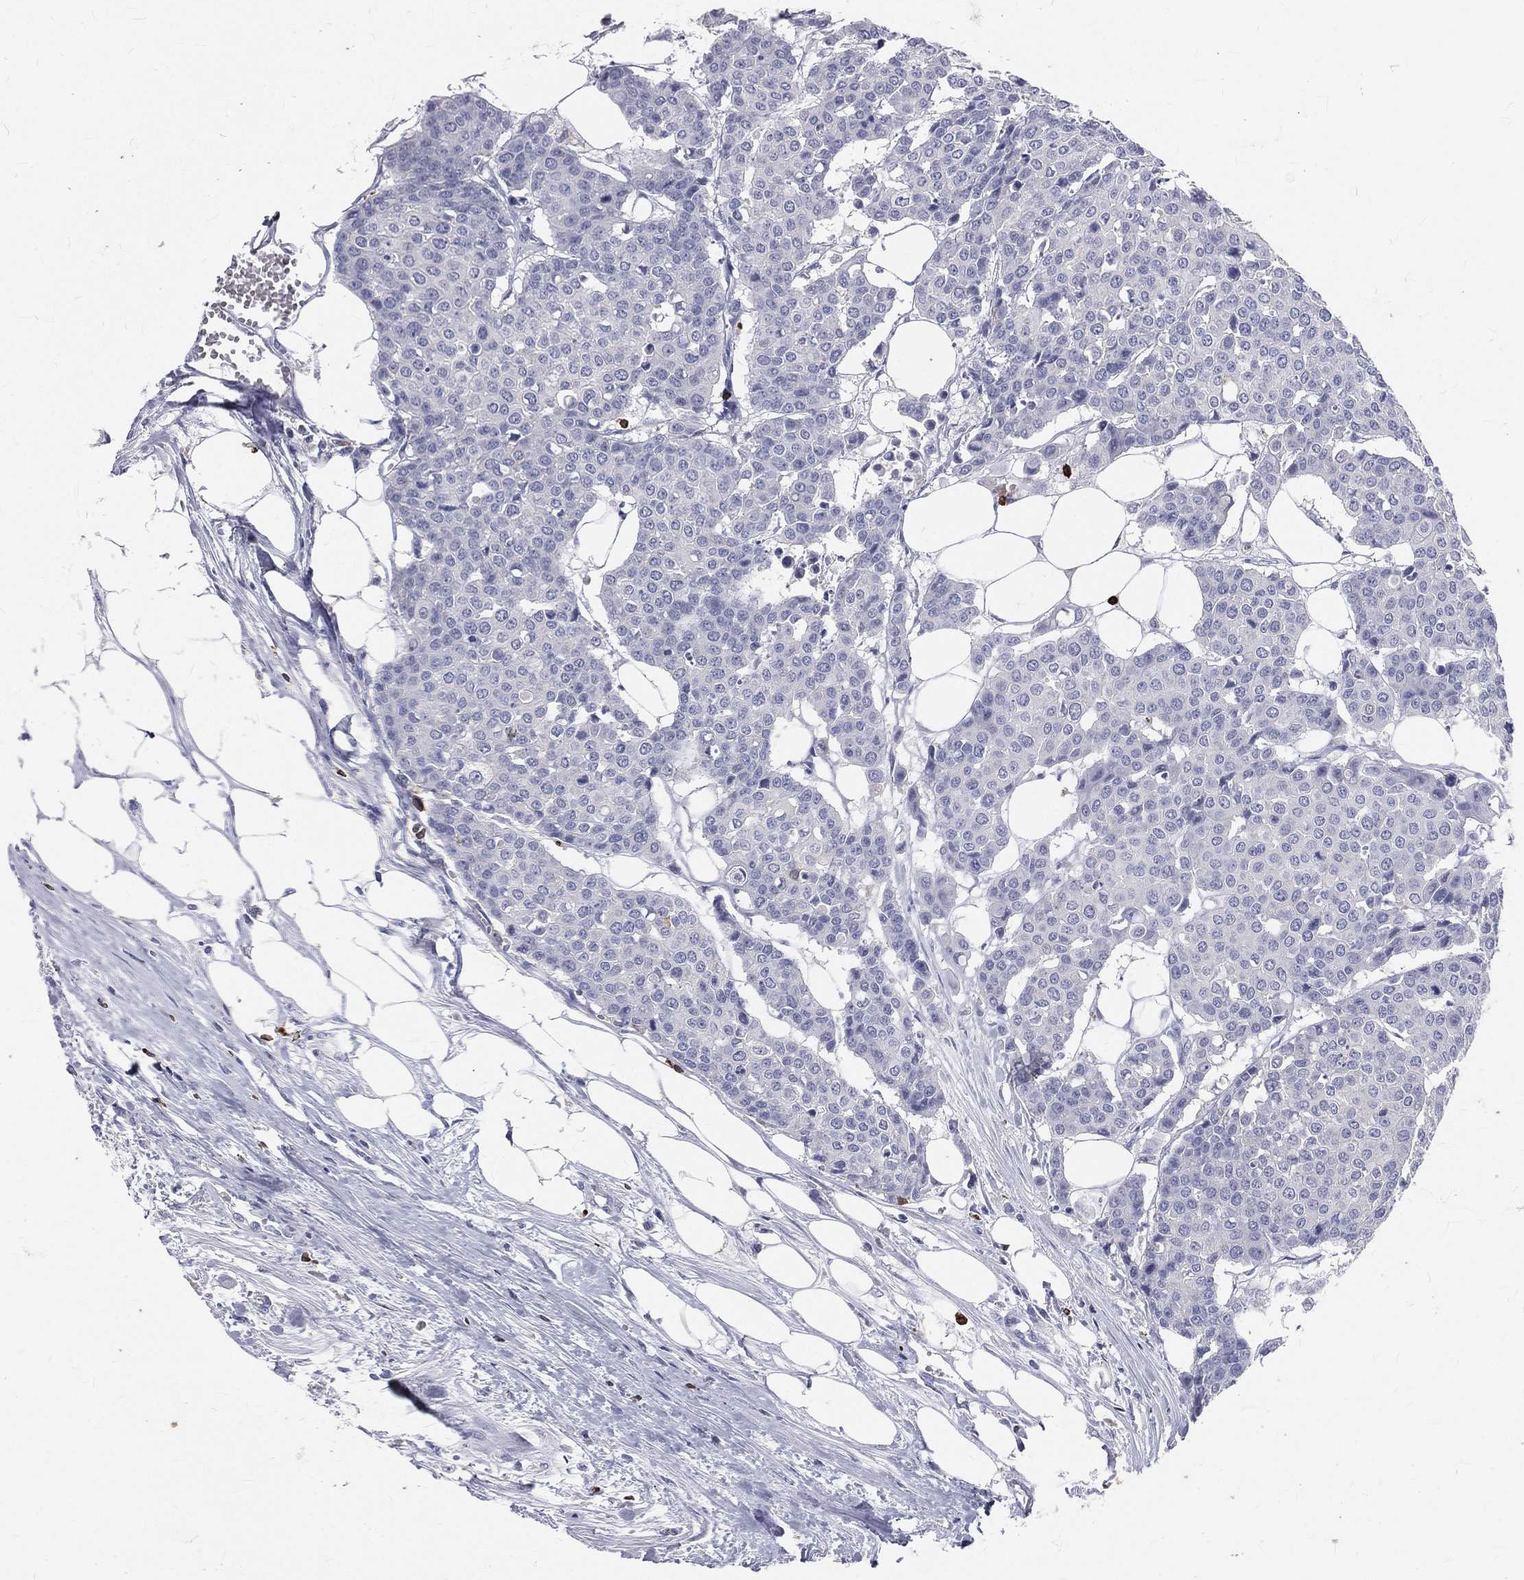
{"staining": {"intensity": "negative", "quantity": "none", "location": "none"}, "tissue": "carcinoid", "cell_type": "Tumor cells", "image_type": "cancer", "snomed": [{"axis": "morphology", "description": "Carcinoid, malignant, NOS"}, {"axis": "topography", "description": "Colon"}], "caption": "Tumor cells are negative for brown protein staining in malignant carcinoid.", "gene": "CTSW", "patient": {"sex": "male", "age": 81}}